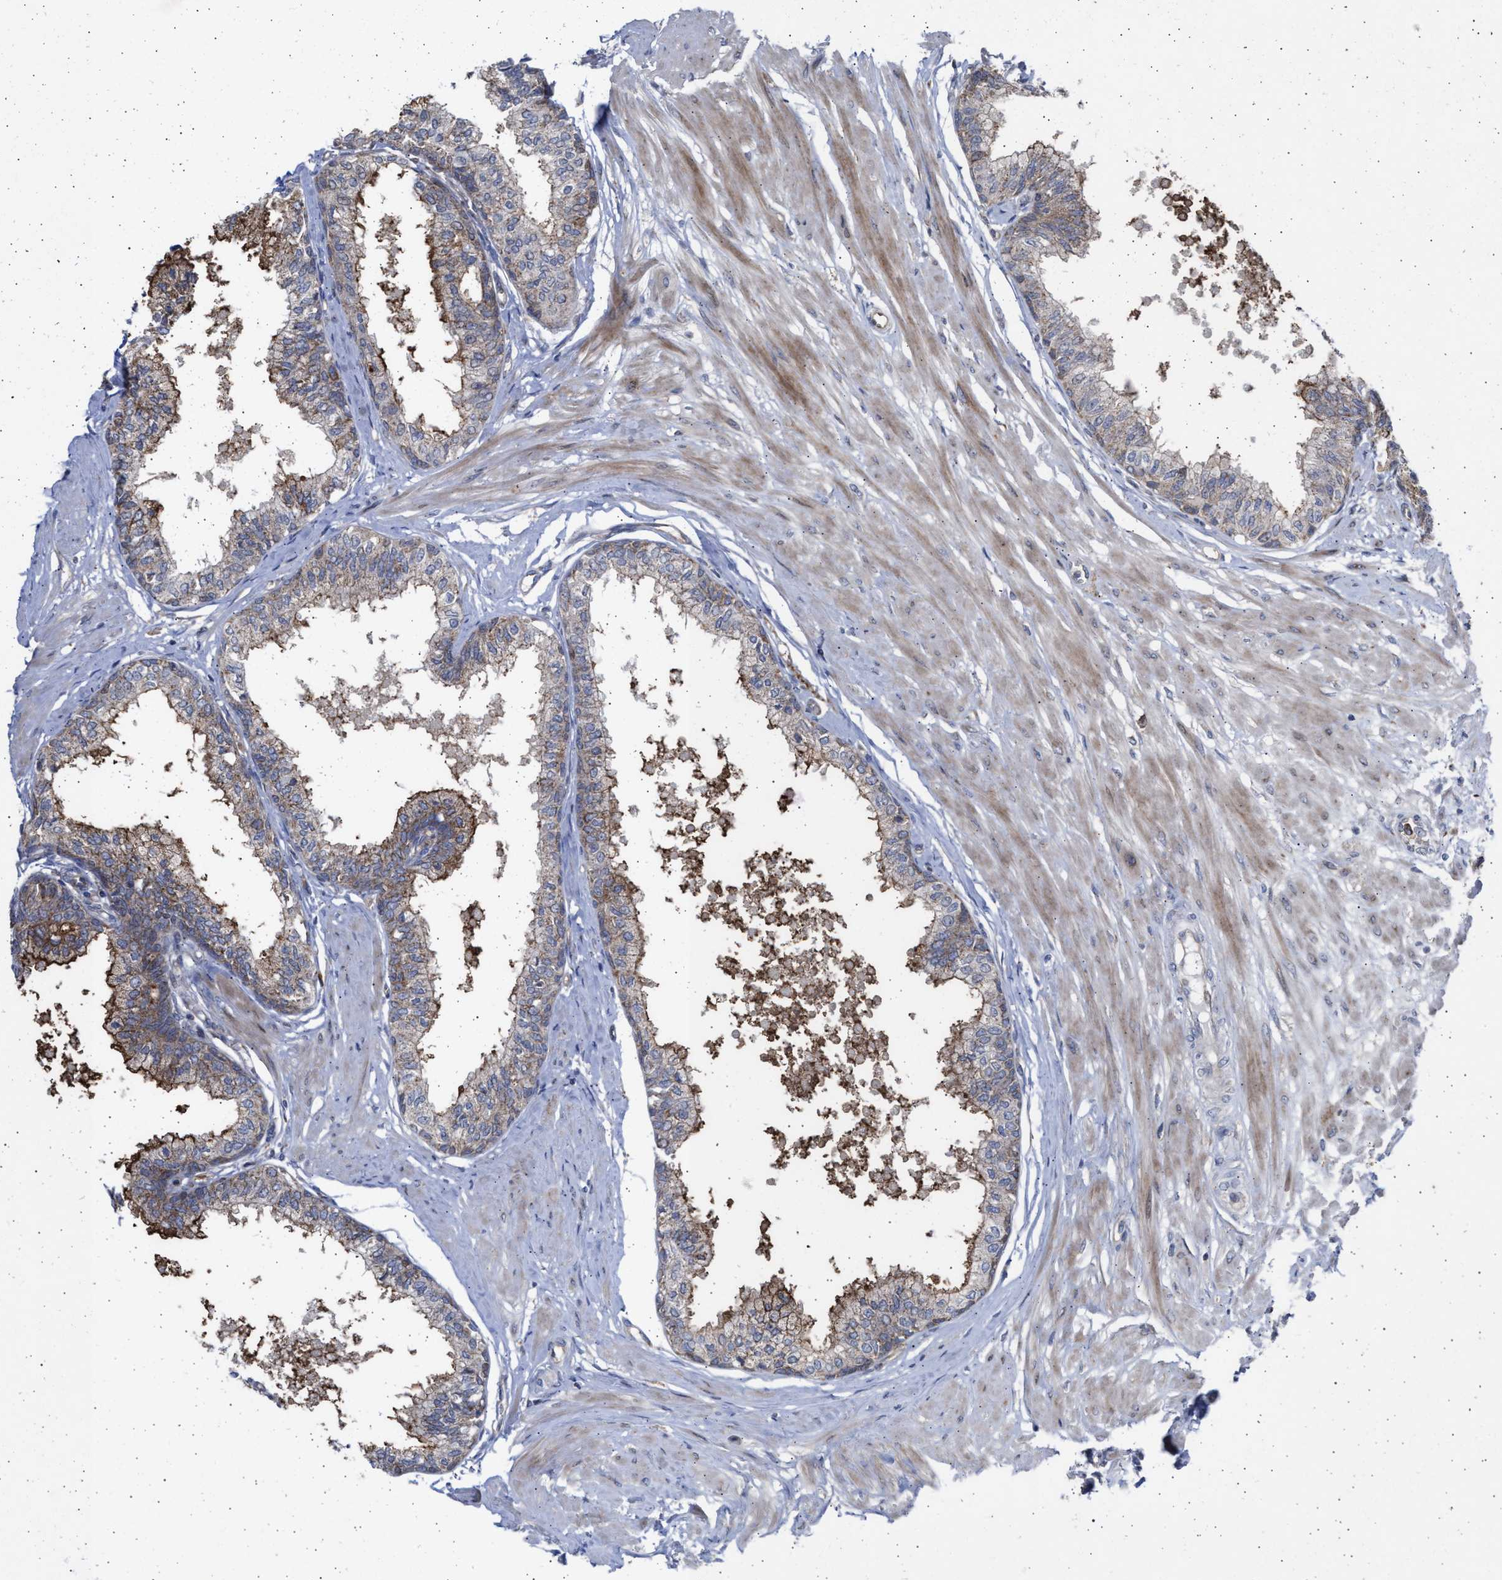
{"staining": {"intensity": "strong", "quantity": ">75%", "location": "cytoplasmic/membranous"}, "tissue": "seminal vesicle", "cell_type": "Glandular cells", "image_type": "normal", "snomed": [{"axis": "morphology", "description": "Normal tissue, NOS"}, {"axis": "topography", "description": "Prostate"}, {"axis": "topography", "description": "Seminal veicle"}], "caption": "IHC micrograph of normal human seminal vesicle stained for a protein (brown), which exhibits high levels of strong cytoplasmic/membranous positivity in about >75% of glandular cells.", "gene": "TTC19", "patient": {"sex": "male", "age": 60}}